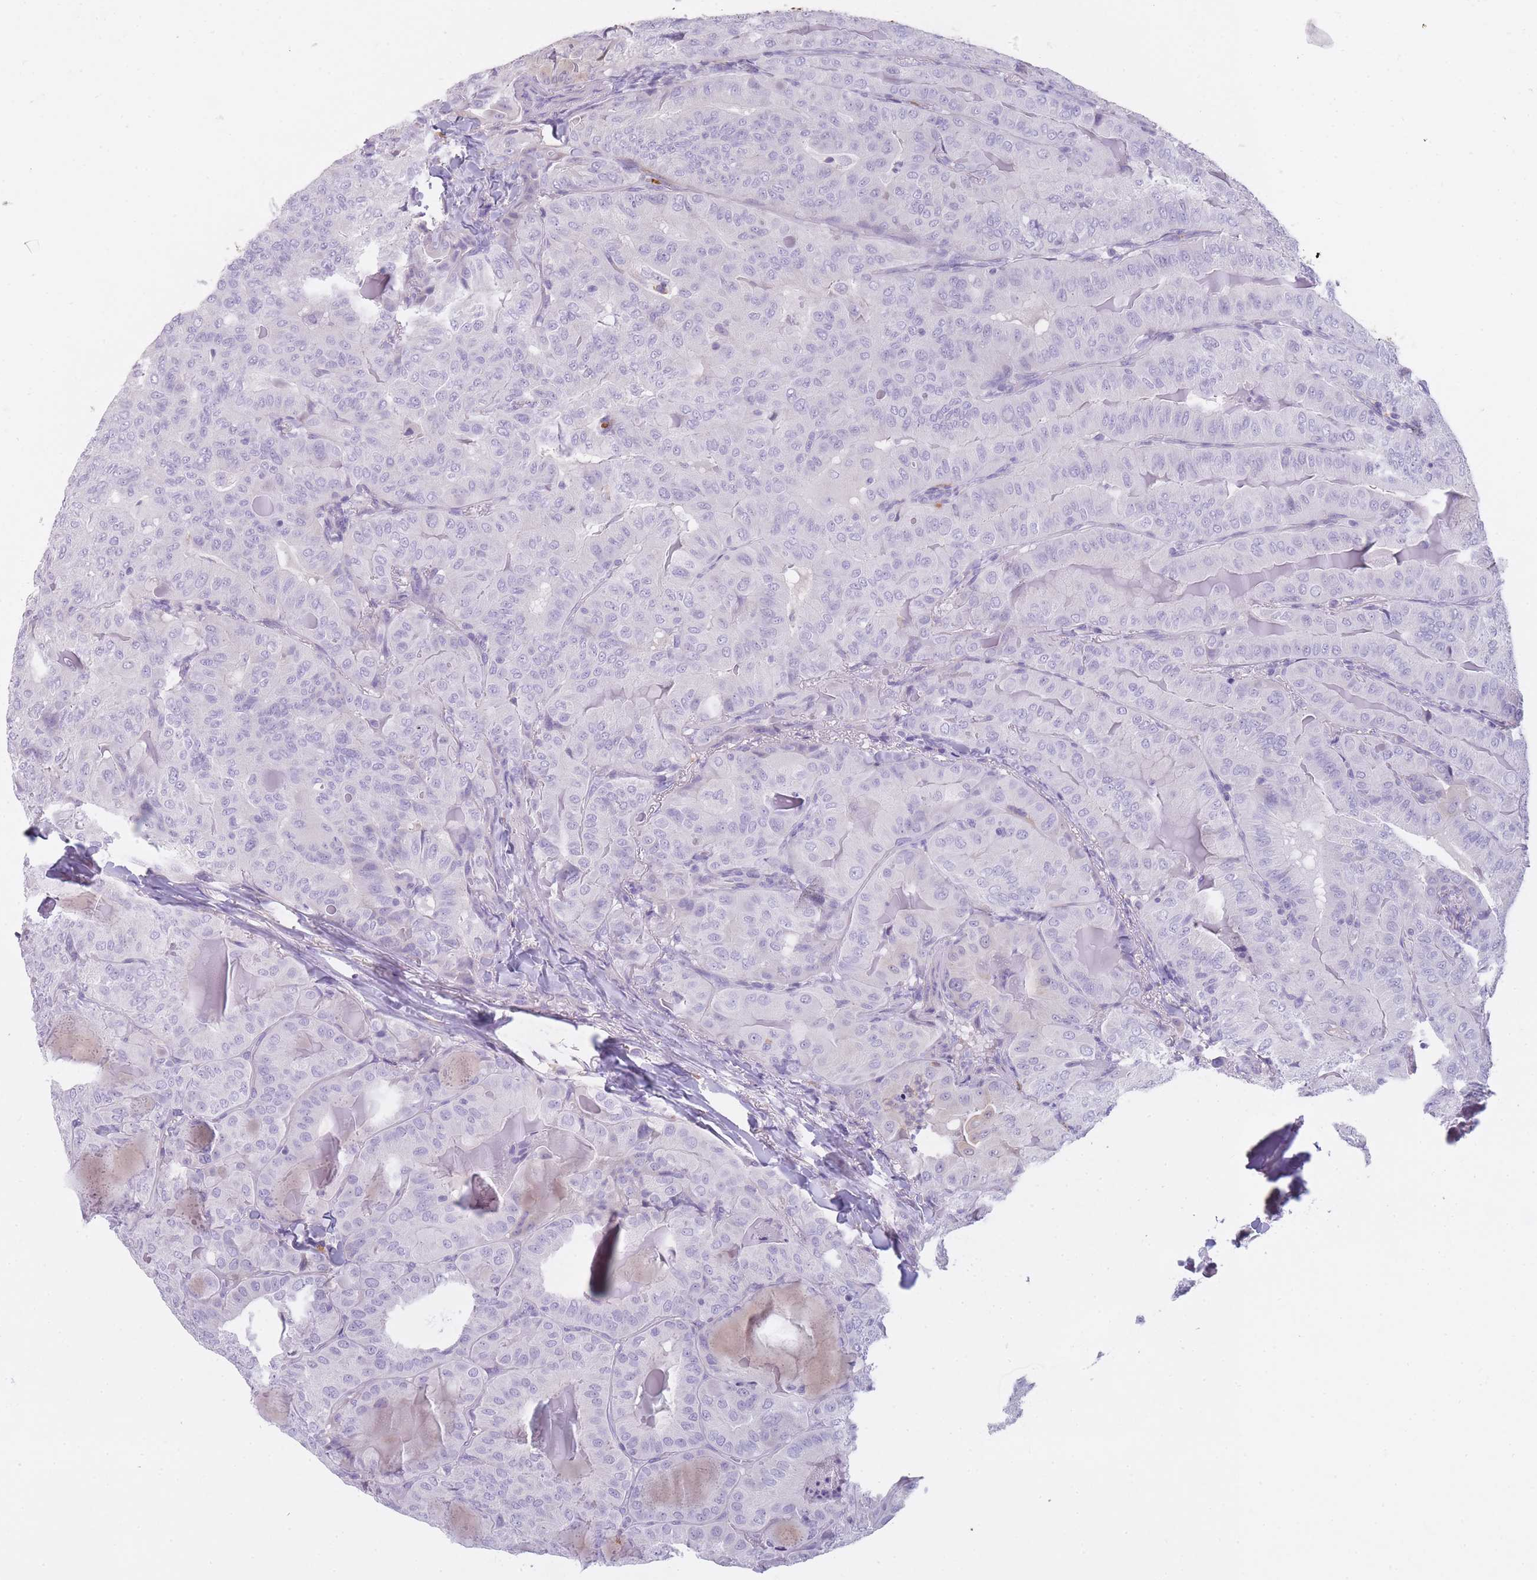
{"staining": {"intensity": "negative", "quantity": "none", "location": "none"}, "tissue": "thyroid cancer", "cell_type": "Tumor cells", "image_type": "cancer", "snomed": [{"axis": "morphology", "description": "Papillary adenocarcinoma, NOS"}, {"axis": "topography", "description": "Thyroid gland"}], "caption": "A micrograph of human thyroid cancer (papillary adenocarcinoma) is negative for staining in tumor cells.", "gene": "CR1L", "patient": {"sex": "female", "age": 68}}